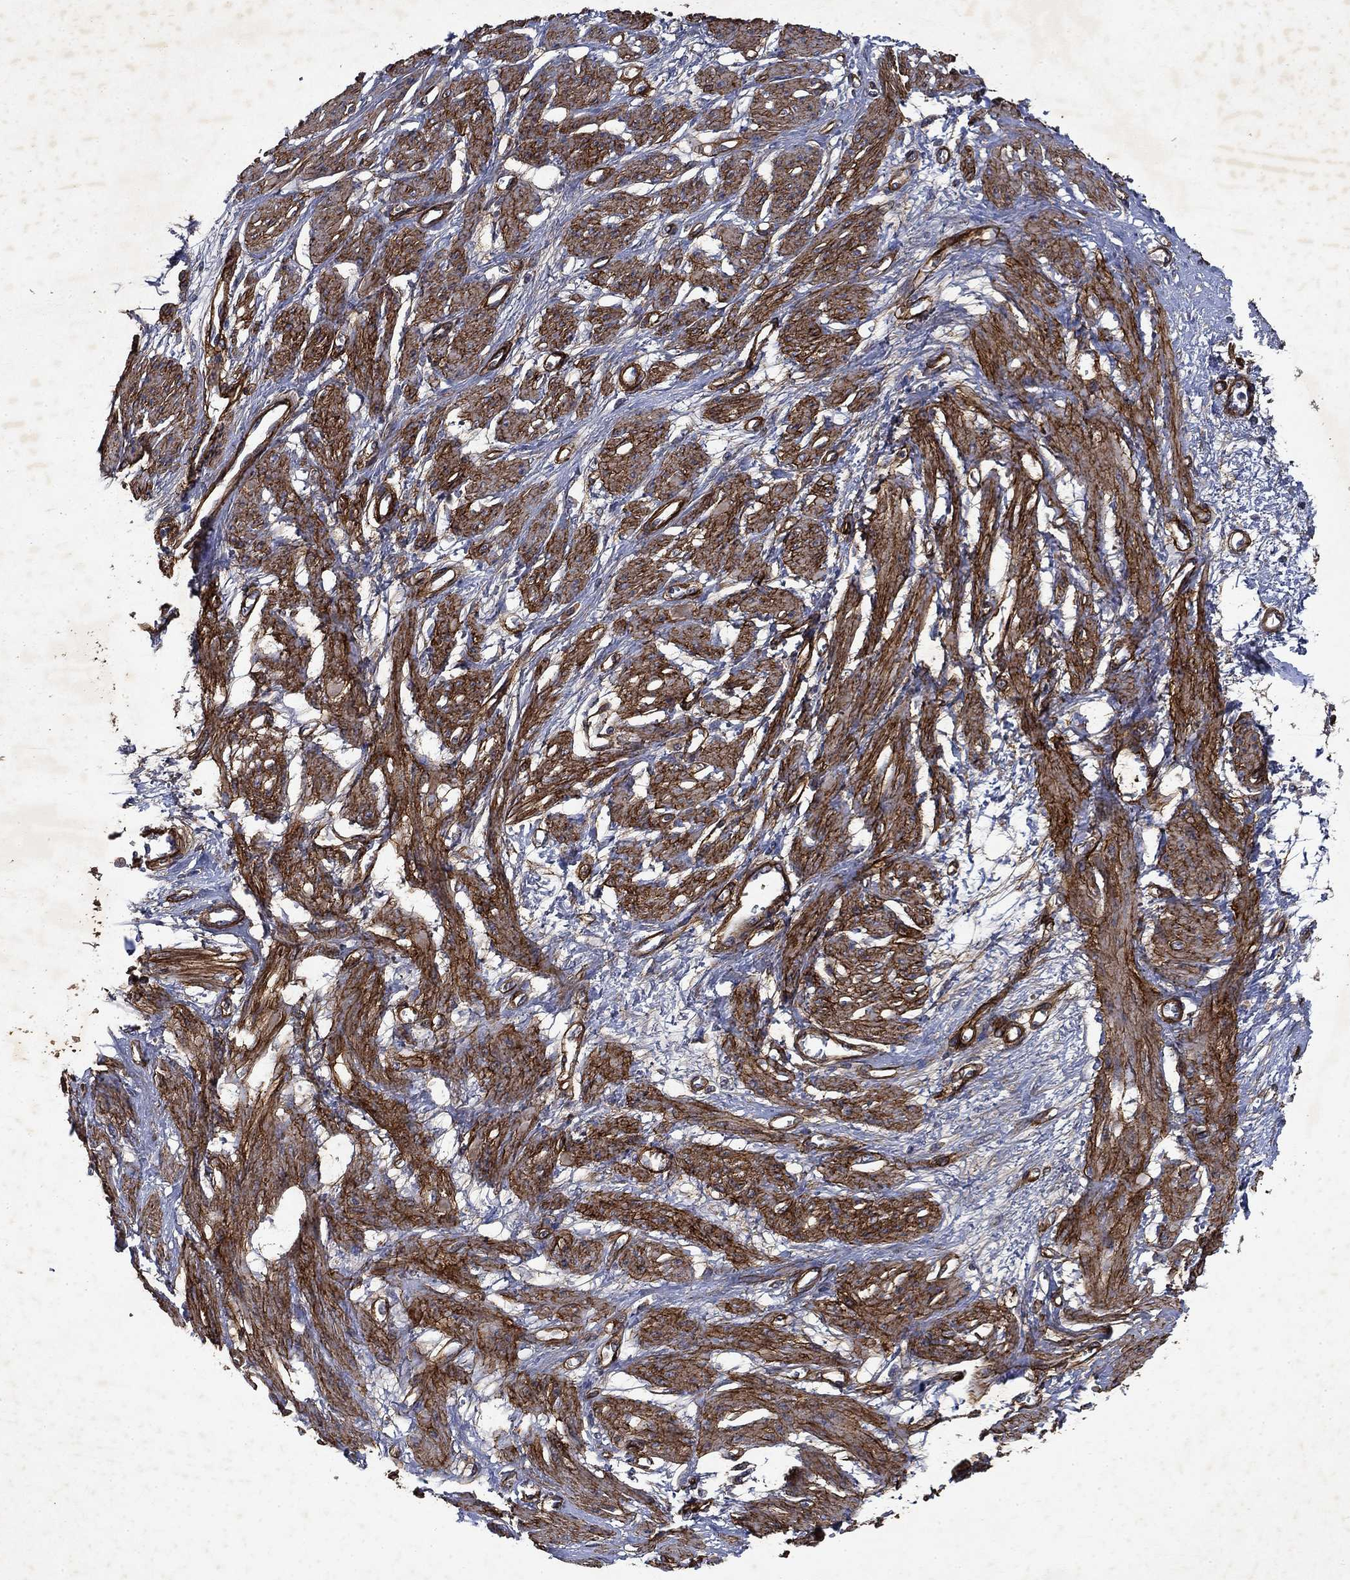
{"staining": {"intensity": "strong", "quantity": "25%-75%", "location": "cytoplasmic/membranous"}, "tissue": "smooth muscle", "cell_type": "Smooth muscle cells", "image_type": "normal", "snomed": [{"axis": "morphology", "description": "Normal tissue, NOS"}, {"axis": "topography", "description": "Smooth muscle"}, {"axis": "topography", "description": "Uterus"}], "caption": "Human smooth muscle stained with a protein marker displays strong staining in smooth muscle cells.", "gene": "COL4A2", "patient": {"sex": "female", "age": 39}}